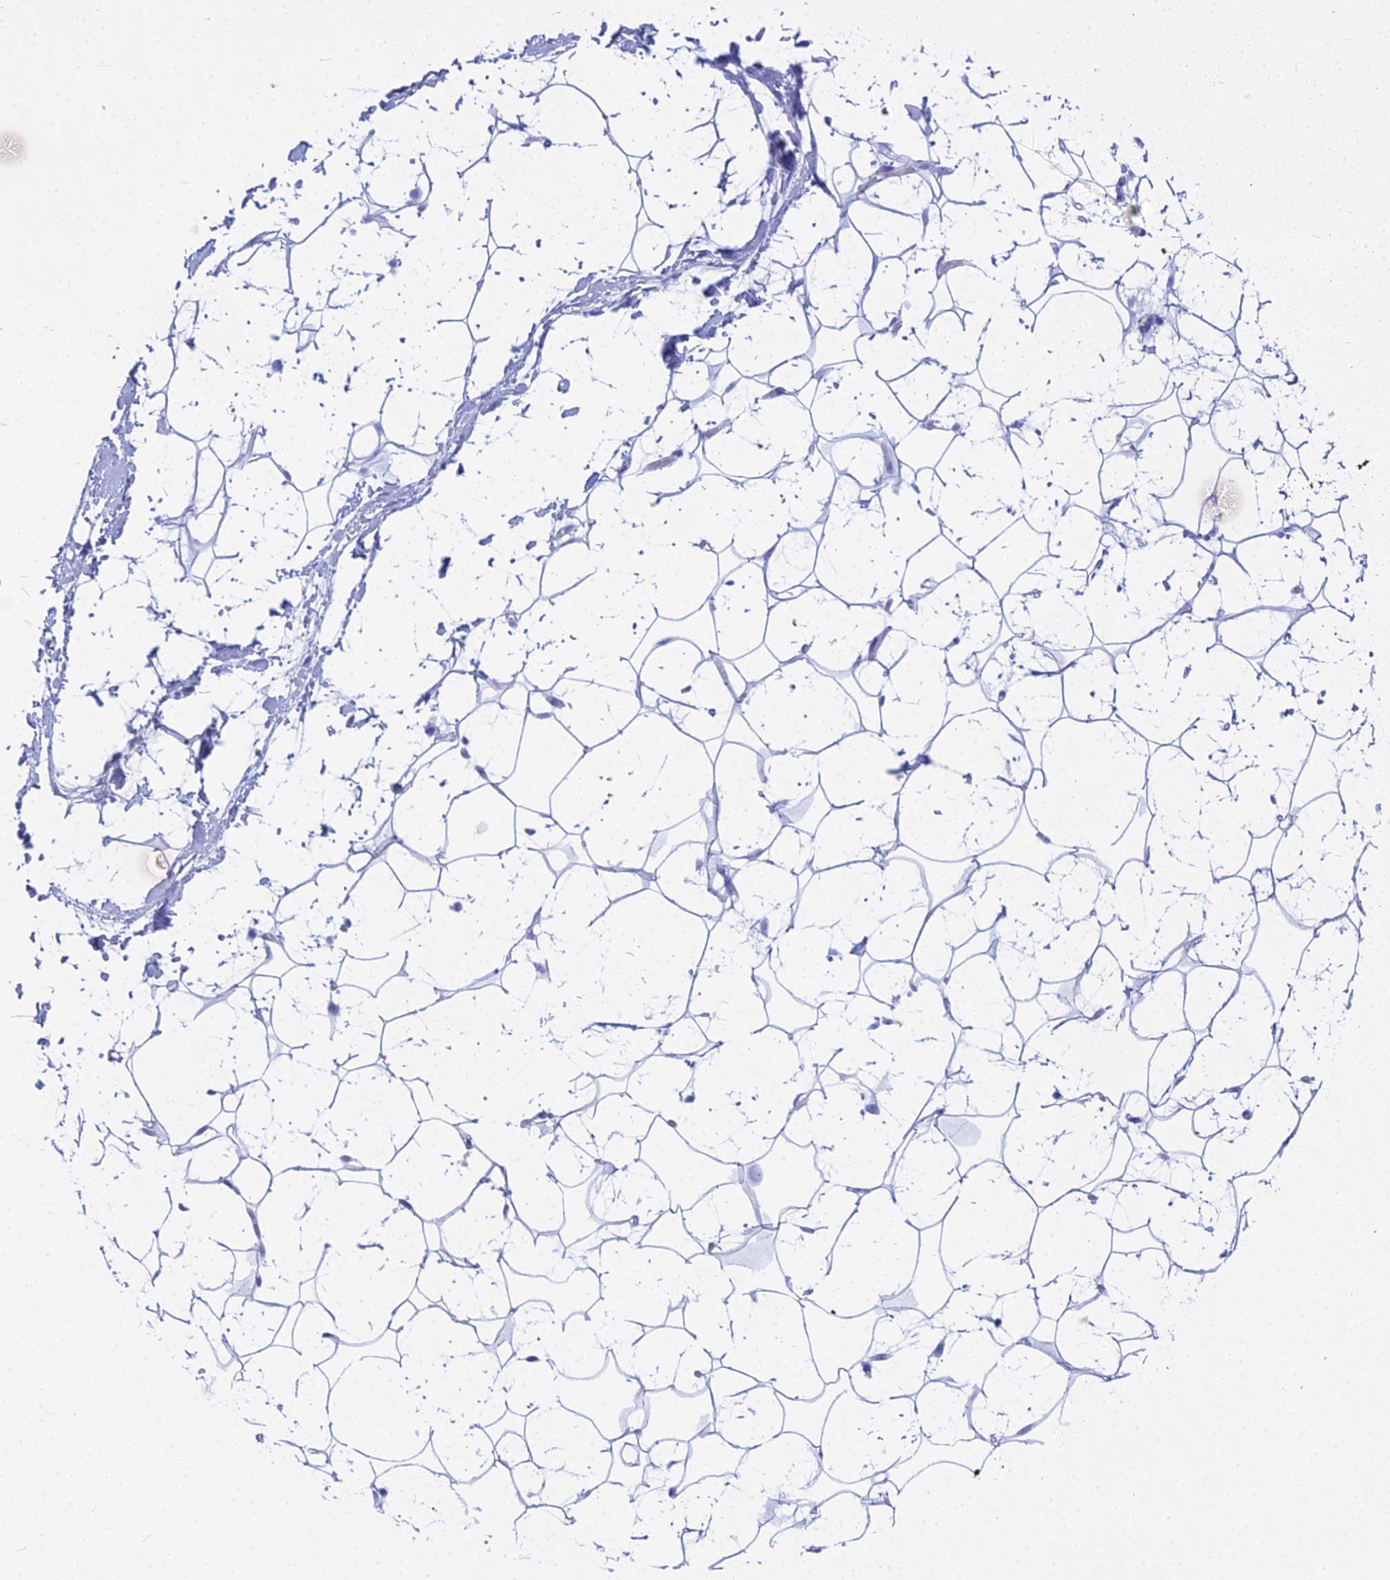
{"staining": {"intensity": "negative", "quantity": "none", "location": "none"}, "tissue": "adipose tissue", "cell_type": "Adipocytes", "image_type": "normal", "snomed": [{"axis": "morphology", "description": "Normal tissue, NOS"}, {"axis": "topography", "description": "Breast"}], "caption": "This is an immunohistochemistry (IHC) micrograph of unremarkable adipose tissue. There is no positivity in adipocytes.", "gene": "CGB1", "patient": {"sex": "female", "age": 26}}